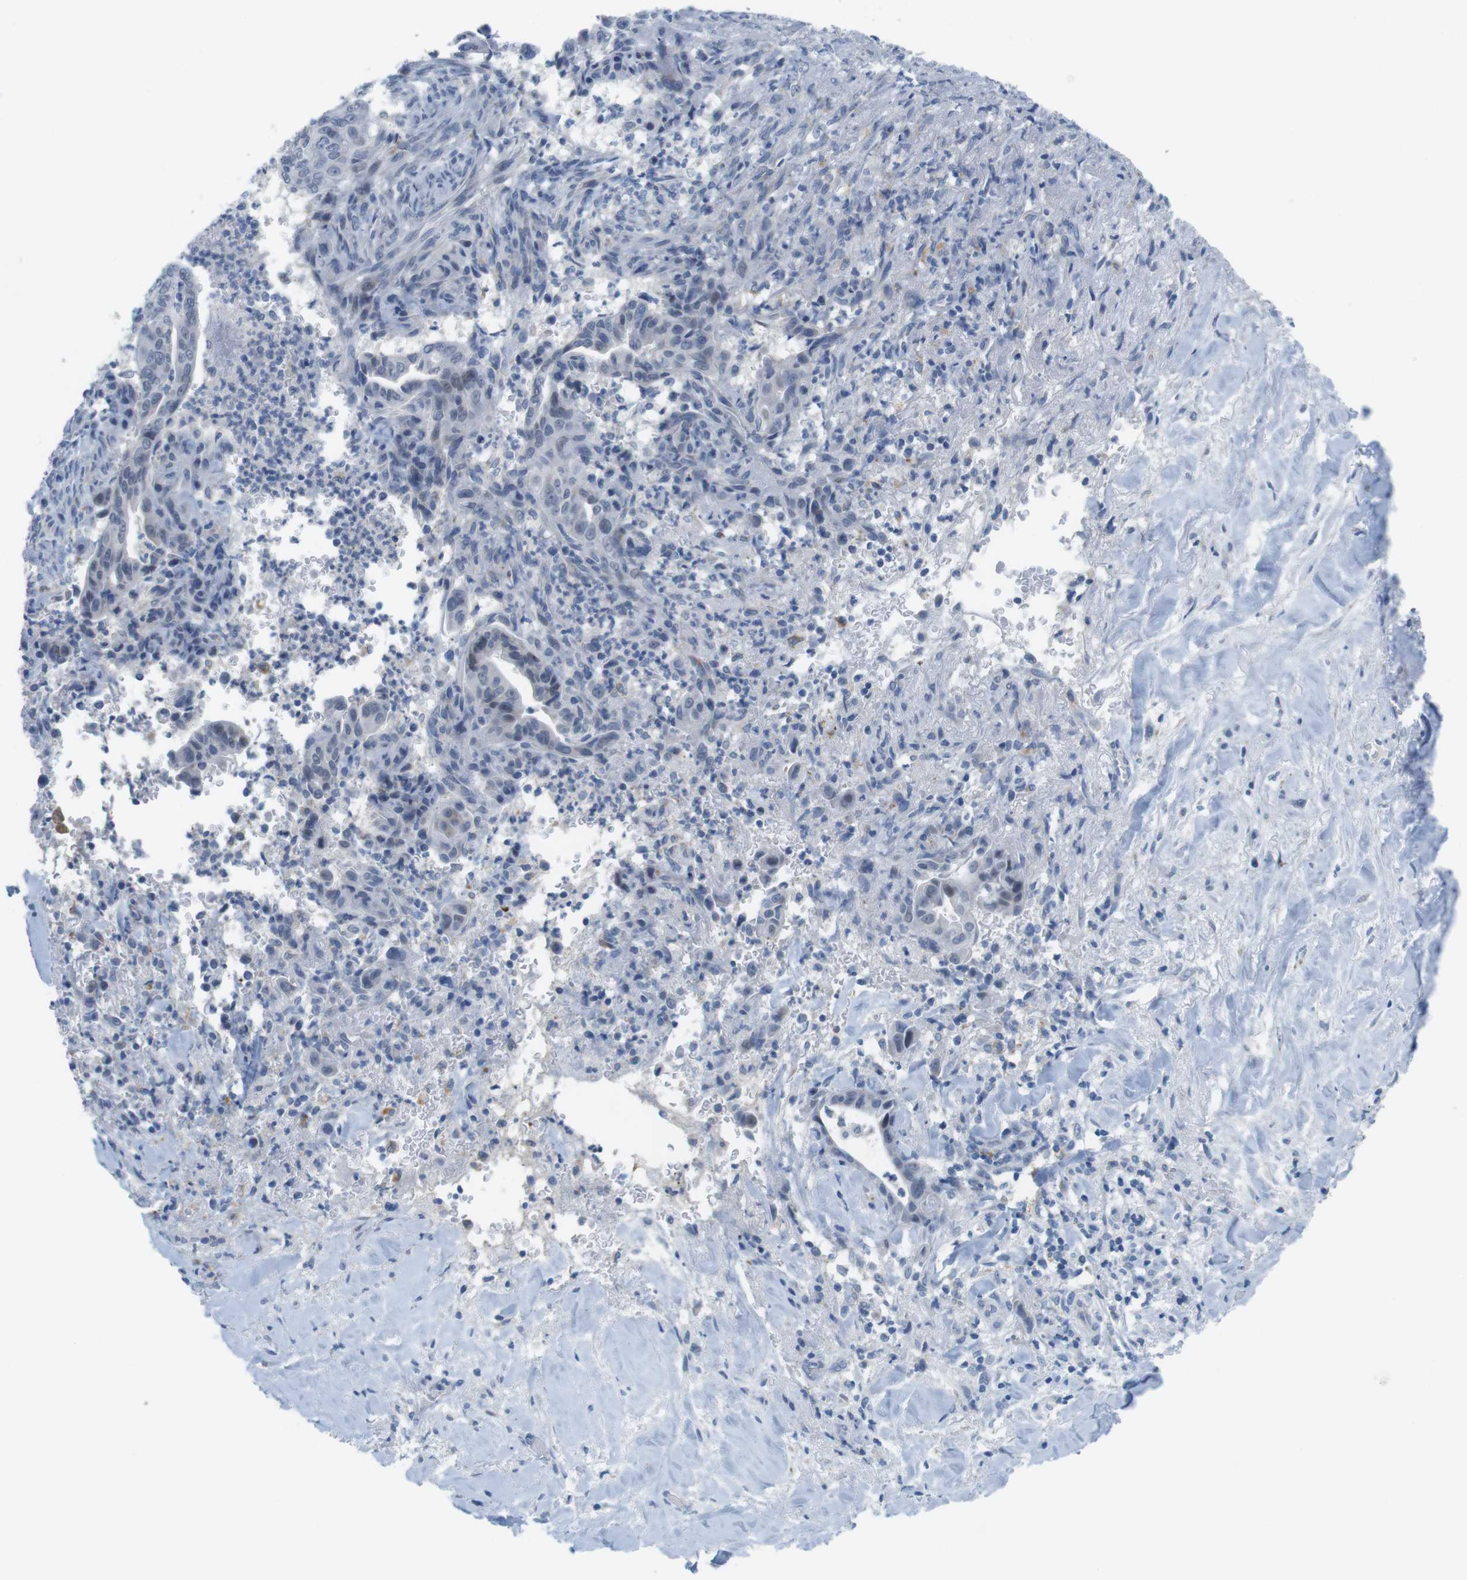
{"staining": {"intensity": "negative", "quantity": "none", "location": "none"}, "tissue": "liver cancer", "cell_type": "Tumor cells", "image_type": "cancer", "snomed": [{"axis": "morphology", "description": "Cholangiocarcinoma"}, {"axis": "topography", "description": "Liver"}], "caption": "This is an IHC histopathology image of cholangiocarcinoma (liver). There is no staining in tumor cells.", "gene": "YIPF1", "patient": {"sex": "female", "age": 67}}